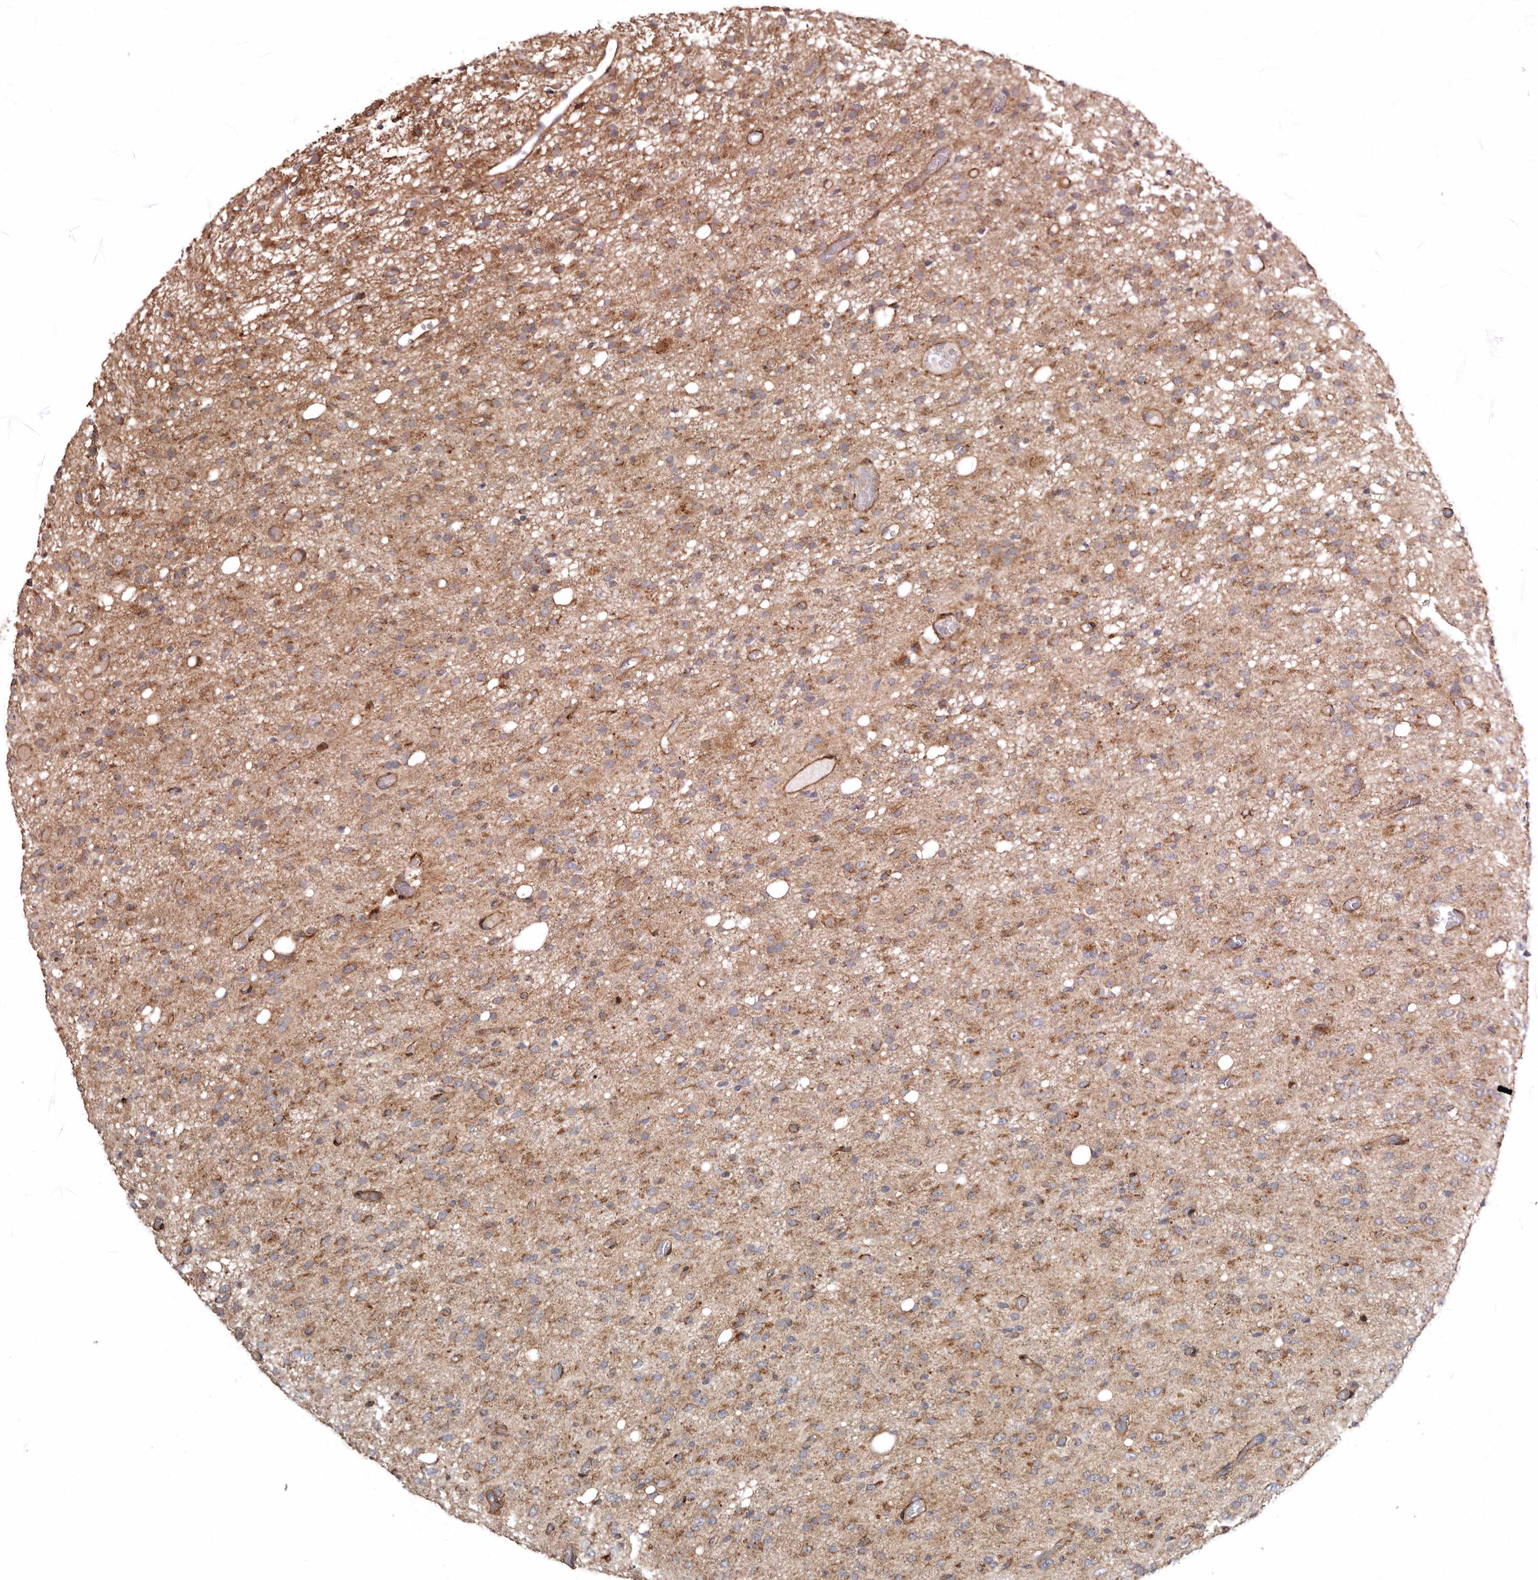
{"staining": {"intensity": "moderate", "quantity": ">75%", "location": "cytoplasmic/membranous"}, "tissue": "glioma", "cell_type": "Tumor cells", "image_type": "cancer", "snomed": [{"axis": "morphology", "description": "Glioma, malignant, High grade"}, {"axis": "topography", "description": "Brain"}], "caption": "An image showing moderate cytoplasmic/membranous staining in approximately >75% of tumor cells in malignant high-grade glioma, as visualized by brown immunohistochemical staining.", "gene": "PROKR1", "patient": {"sex": "female", "age": 59}}